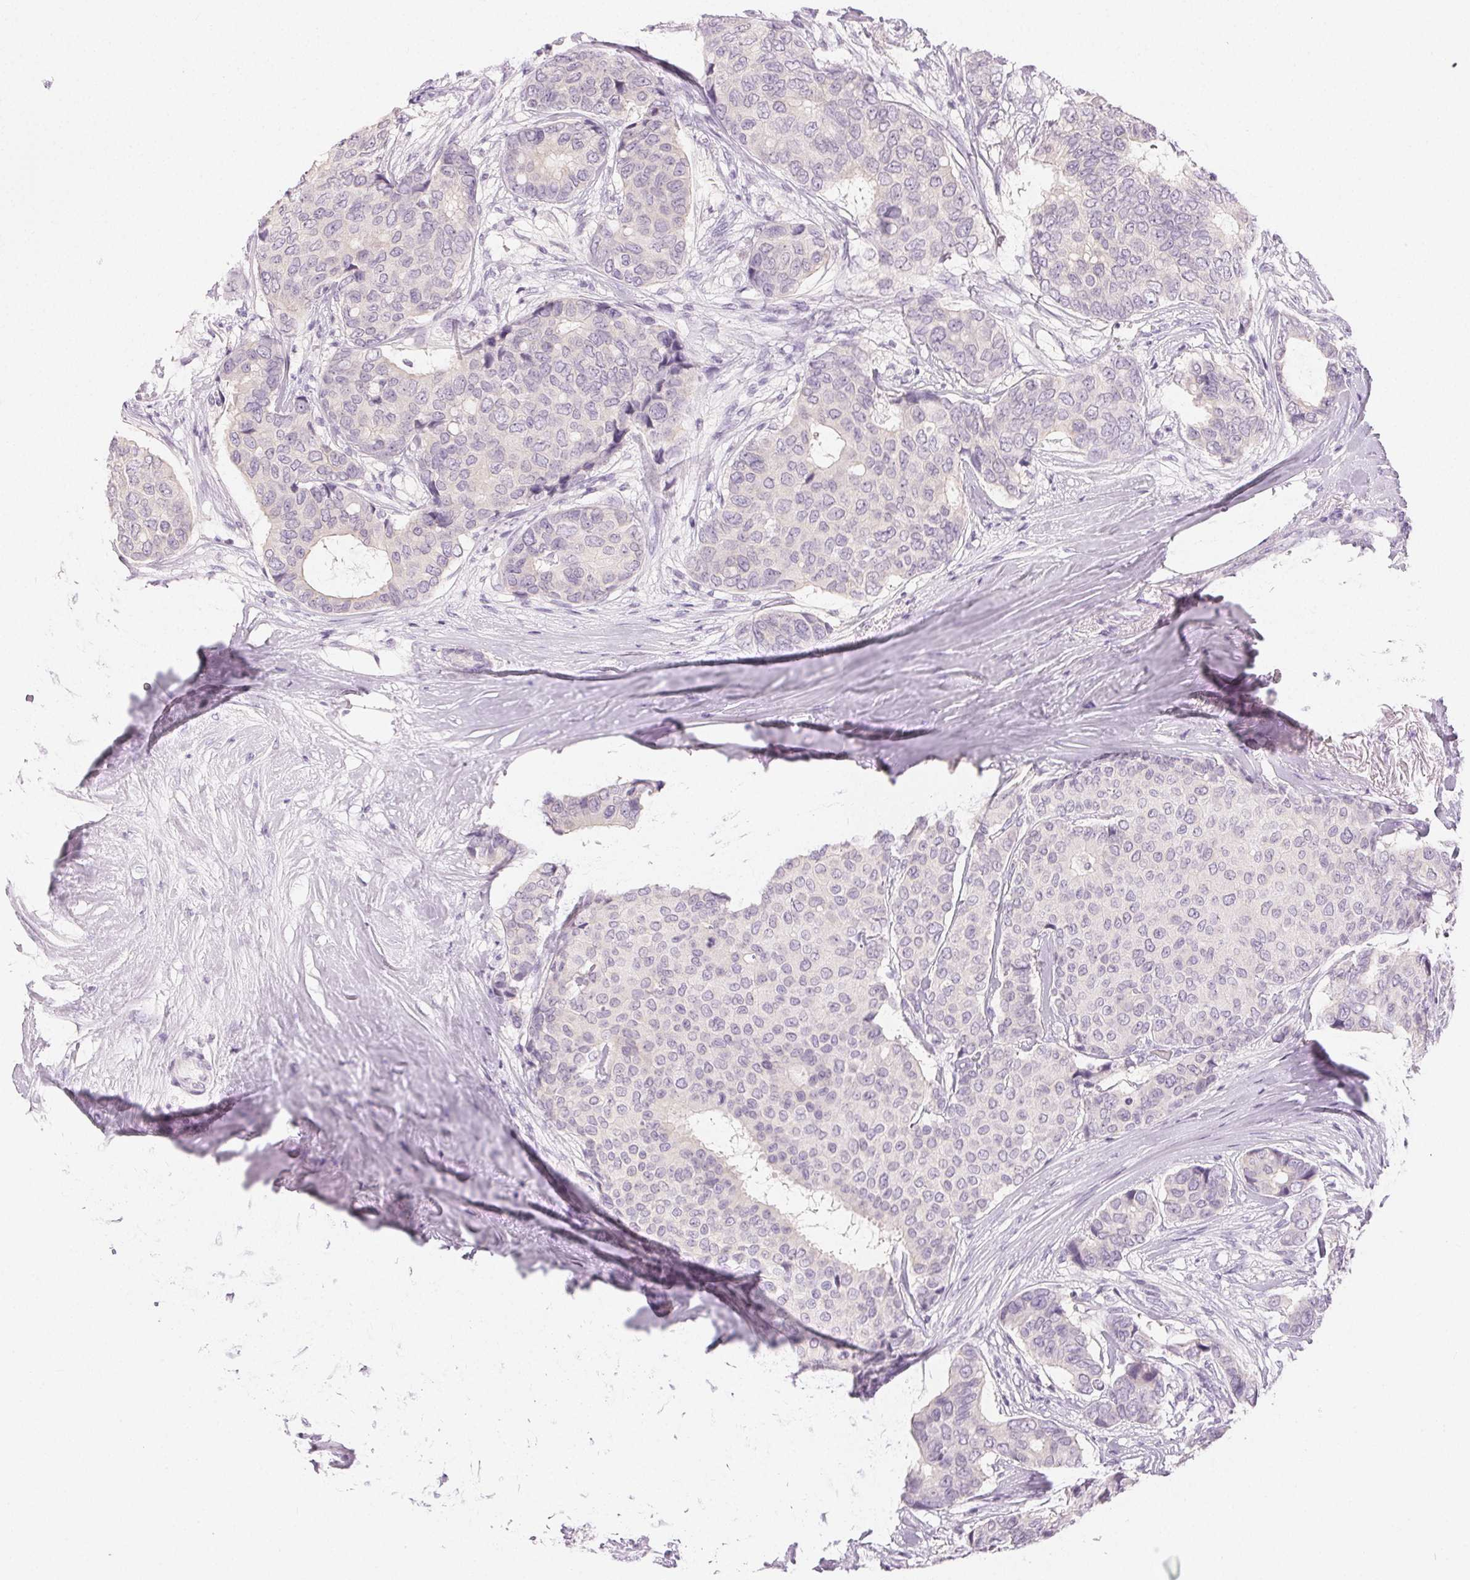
{"staining": {"intensity": "negative", "quantity": "none", "location": "none"}, "tissue": "breast cancer", "cell_type": "Tumor cells", "image_type": "cancer", "snomed": [{"axis": "morphology", "description": "Duct carcinoma"}, {"axis": "topography", "description": "Breast"}], "caption": "IHC micrograph of neoplastic tissue: breast intraductal carcinoma stained with DAB exhibits no significant protein positivity in tumor cells.", "gene": "SFTPD", "patient": {"sex": "female", "age": 75}}